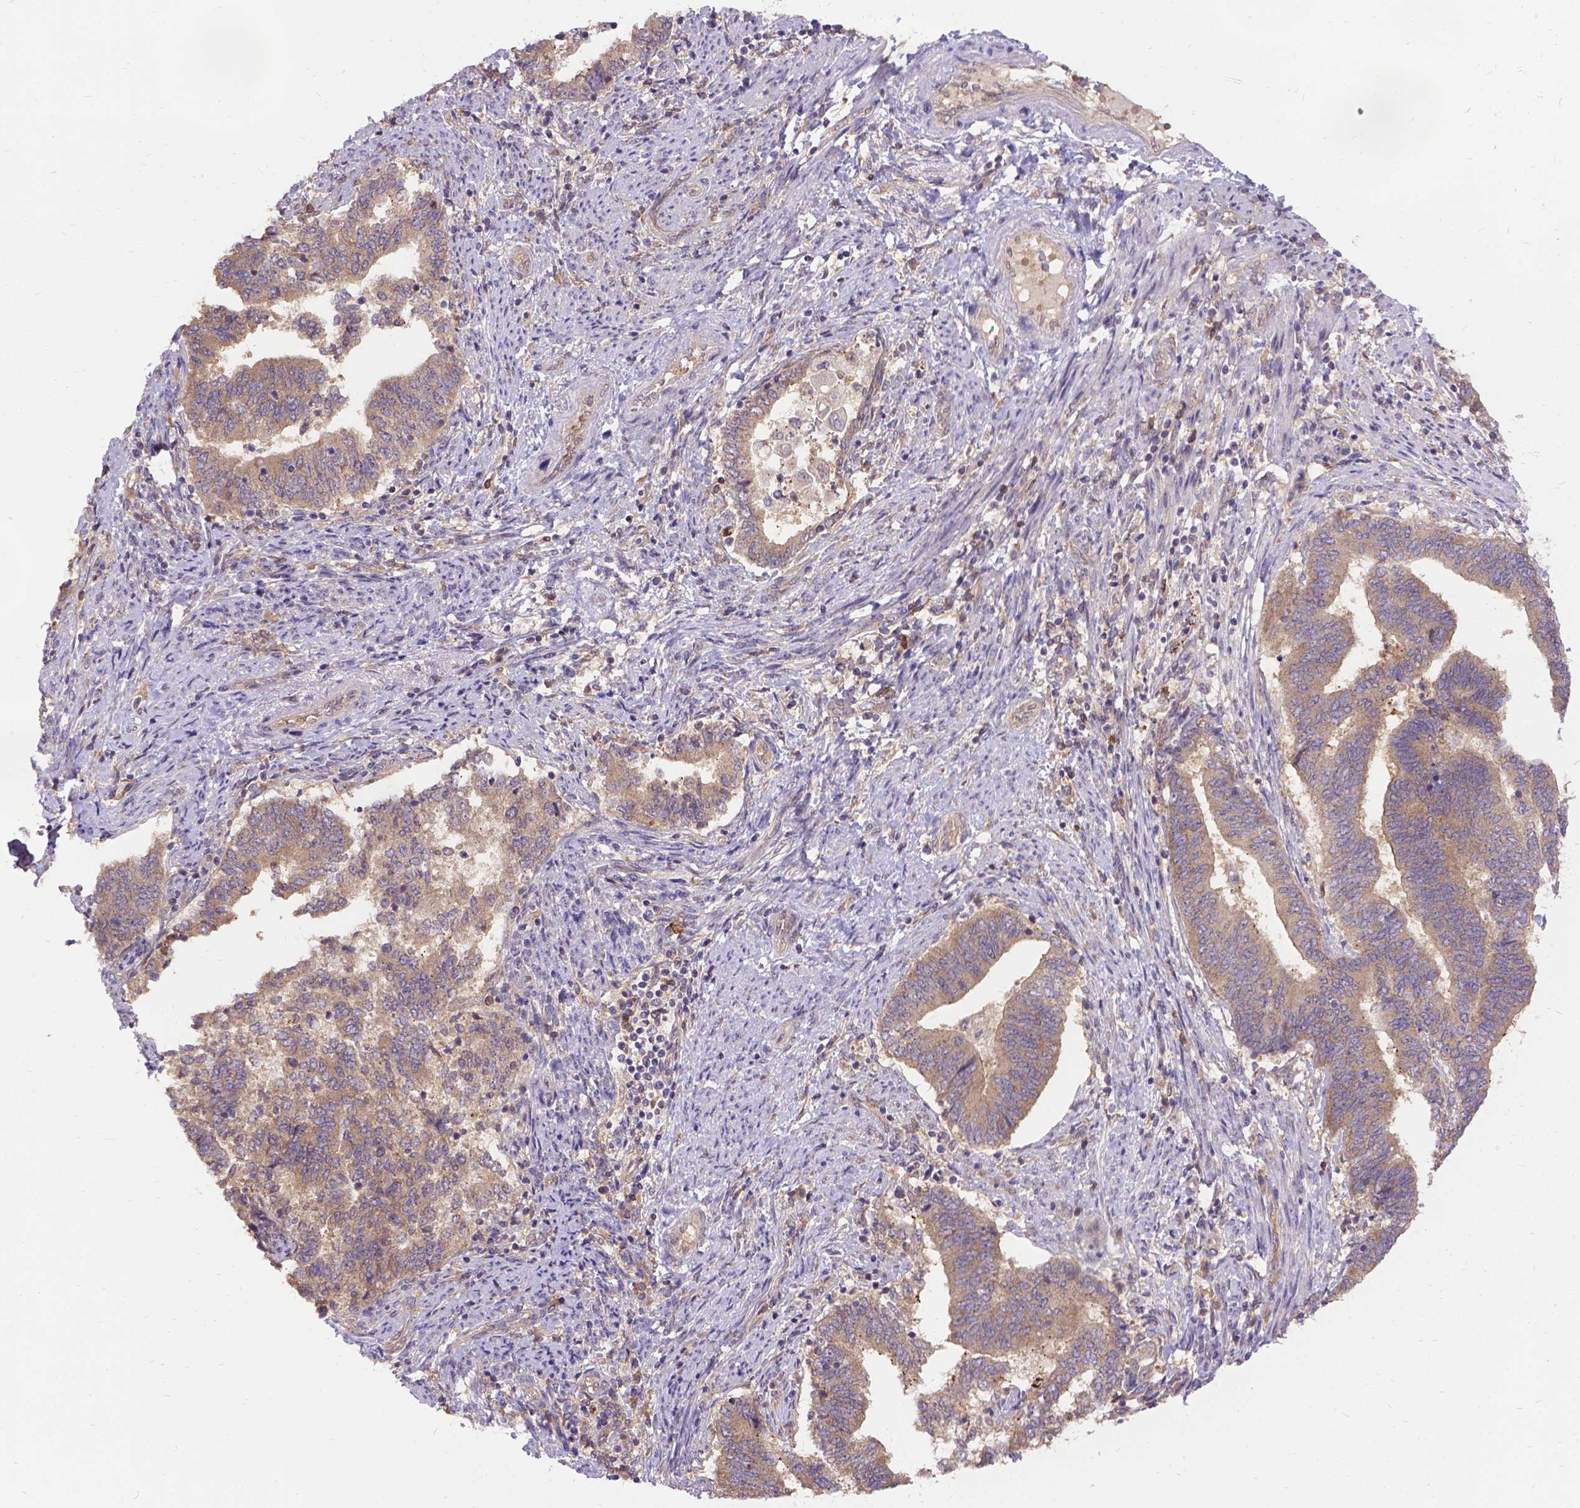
{"staining": {"intensity": "weak", "quantity": ">75%", "location": "cytoplasmic/membranous"}, "tissue": "endometrial cancer", "cell_type": "Tumor cells", "image_type": "cancer", "snomed": [{"axis": "morphology", "description": "Adenocarcinoma, NOS"}, {"axis": "topography", "description": "Endometrium"}], "caption": "The image demonstrates a brown stain indicating the presence of a protein in the cytoplasmic/membranous of tumor cells in endometrial cancer (adenocarcinoma).", "gene": "DENND6A", "patient": {"sex": "female", "age": 65}}